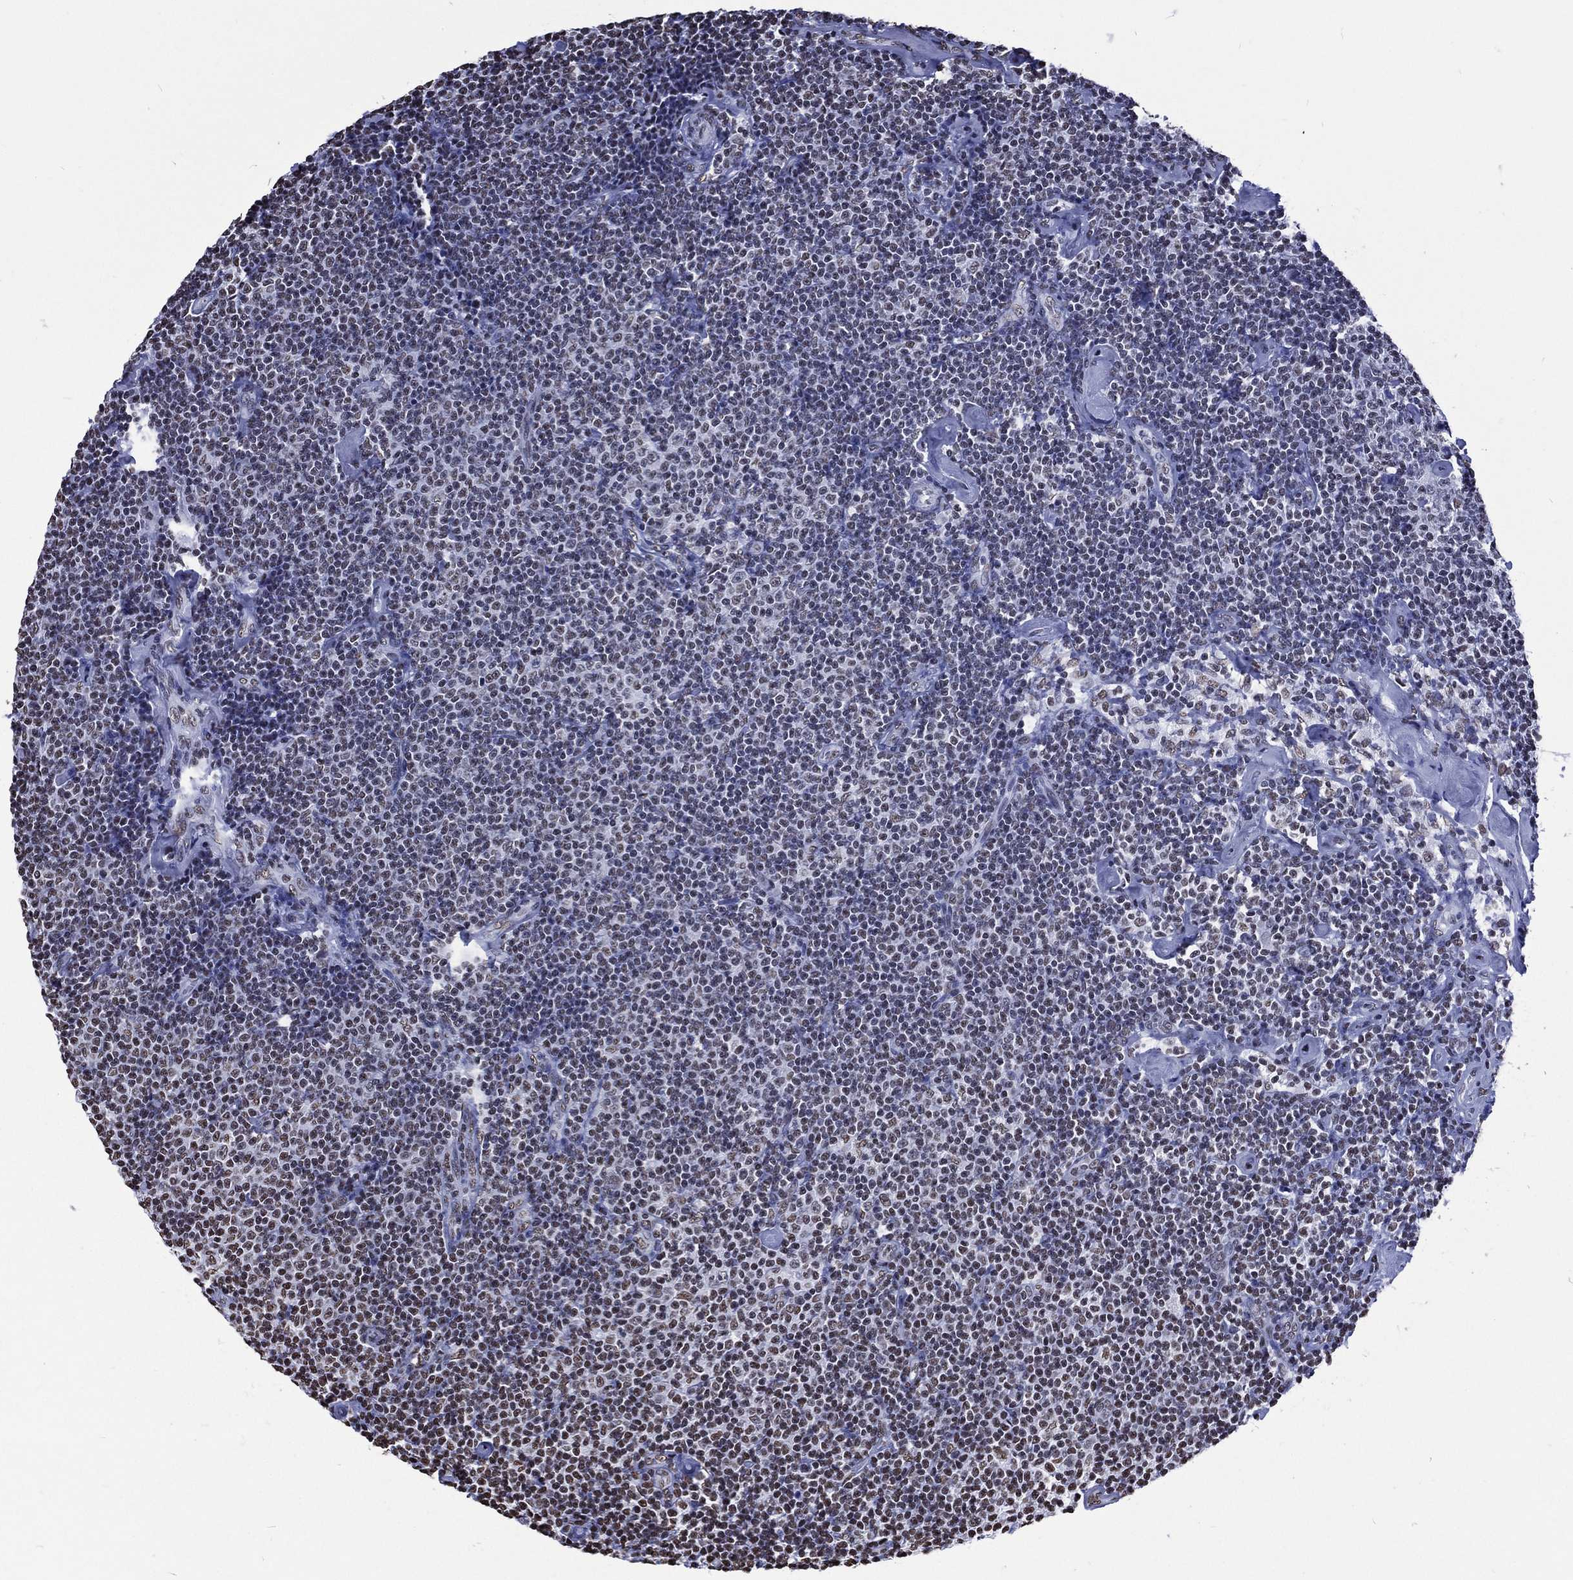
{"staining": {"intensity": "weak", "quantity": "<25%", "location": "nuclear"}, "tissue": "lymphoma", "cell_type": "Tumor cells", "image_type": "cancer", "snomed": [{"axis": "morphology", "description": "Malignant lymphoma, non-Hodgkin's type, Low grade"}, {"axis": "topography", "description": "Lymph node"}], "caption": "IHC photomicrograph of human malignant lymphoma, non-Hodgkin's type (low-grade) stained for a protein (brown), which demonstrates no expression in tumor cells.", "gene": "RETREG2", "patient": {"sex": "male", "age": 81}}